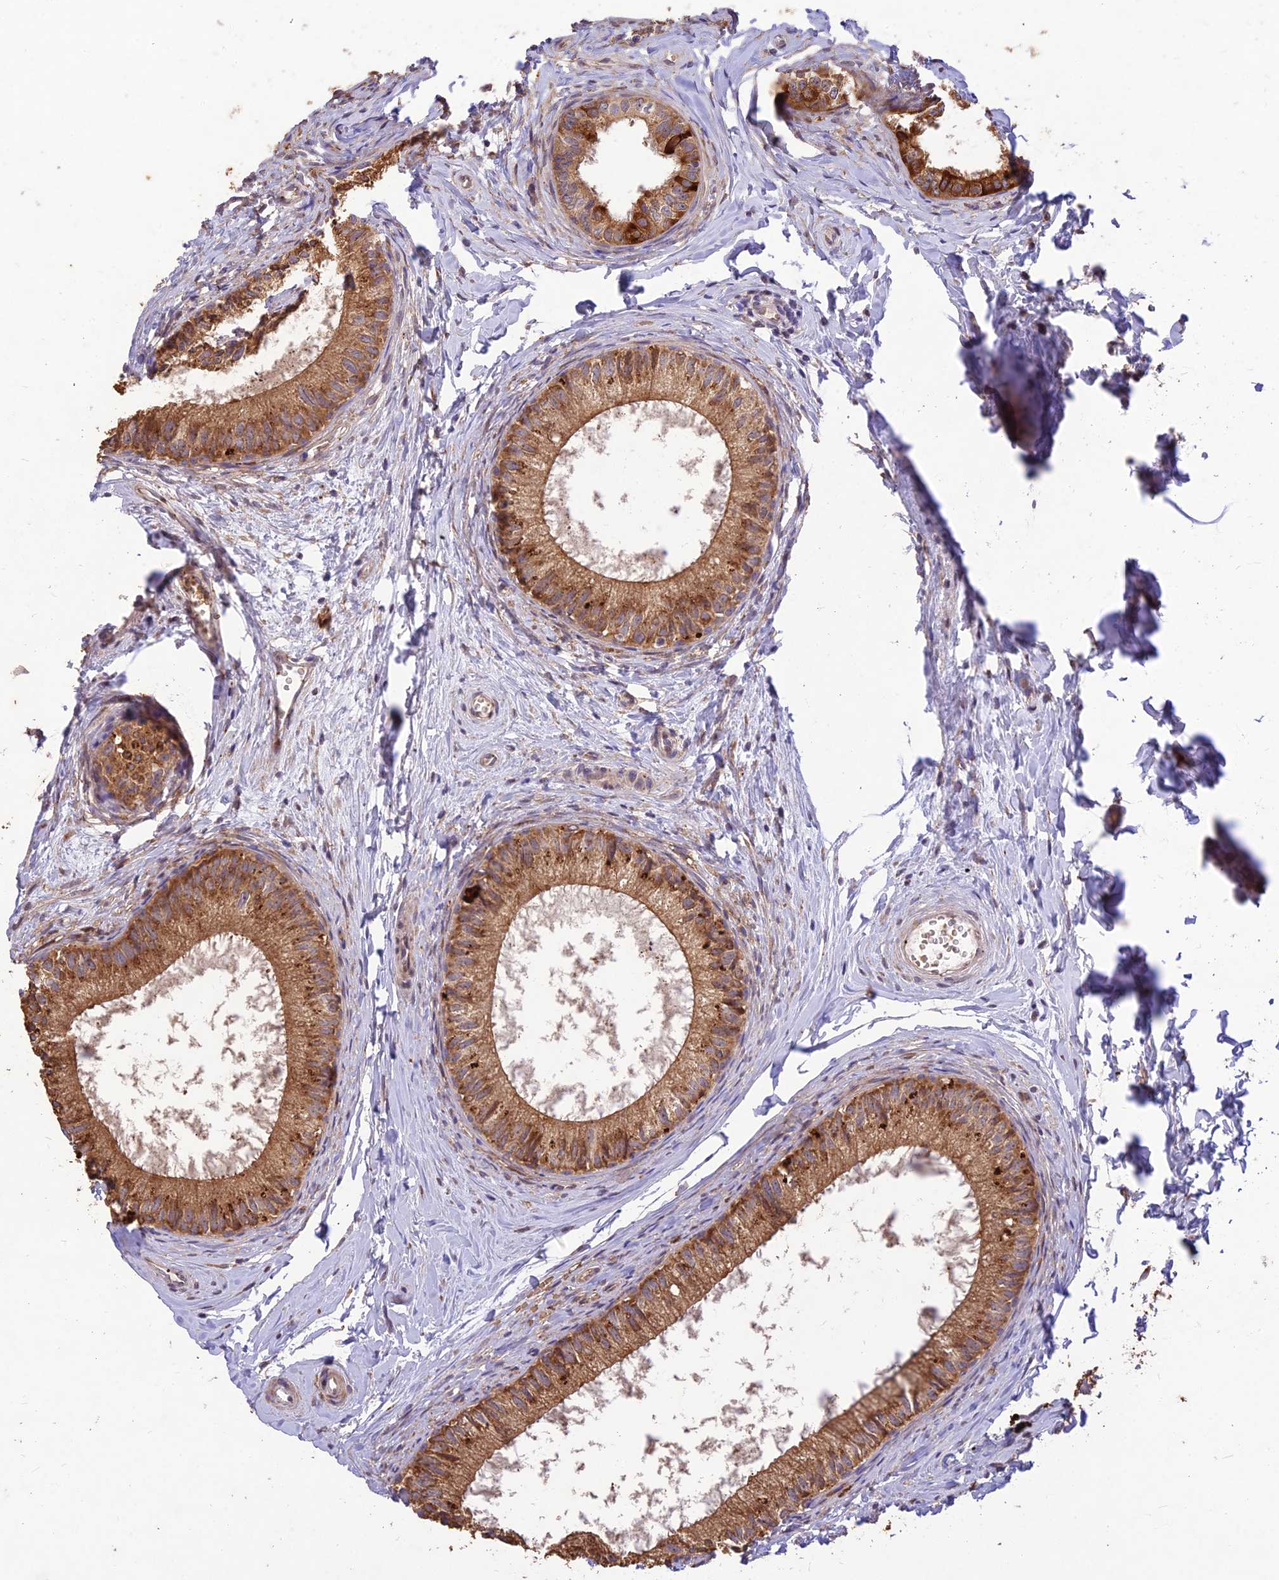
{"staining": {"intensity": "moderate", "quantity": ">75%", "location": "cytoplasmic/membranous"}, "tissue": "epididymis", "cell_type": "Glandular cells", "image_type": "normal", "snomed": [{"axis": "morphology", "description": "Normal tissue, NOS"}, {"axis": "topography", "description": "Epididymis"}], "caption": "Glandular cells display medium levels of moderate cytoplasmic/membranous expression in approximately >75% of cells in benign epididymis.", "gene": "PPP1R11", "patient": {"sex": "male", "age": 34}}